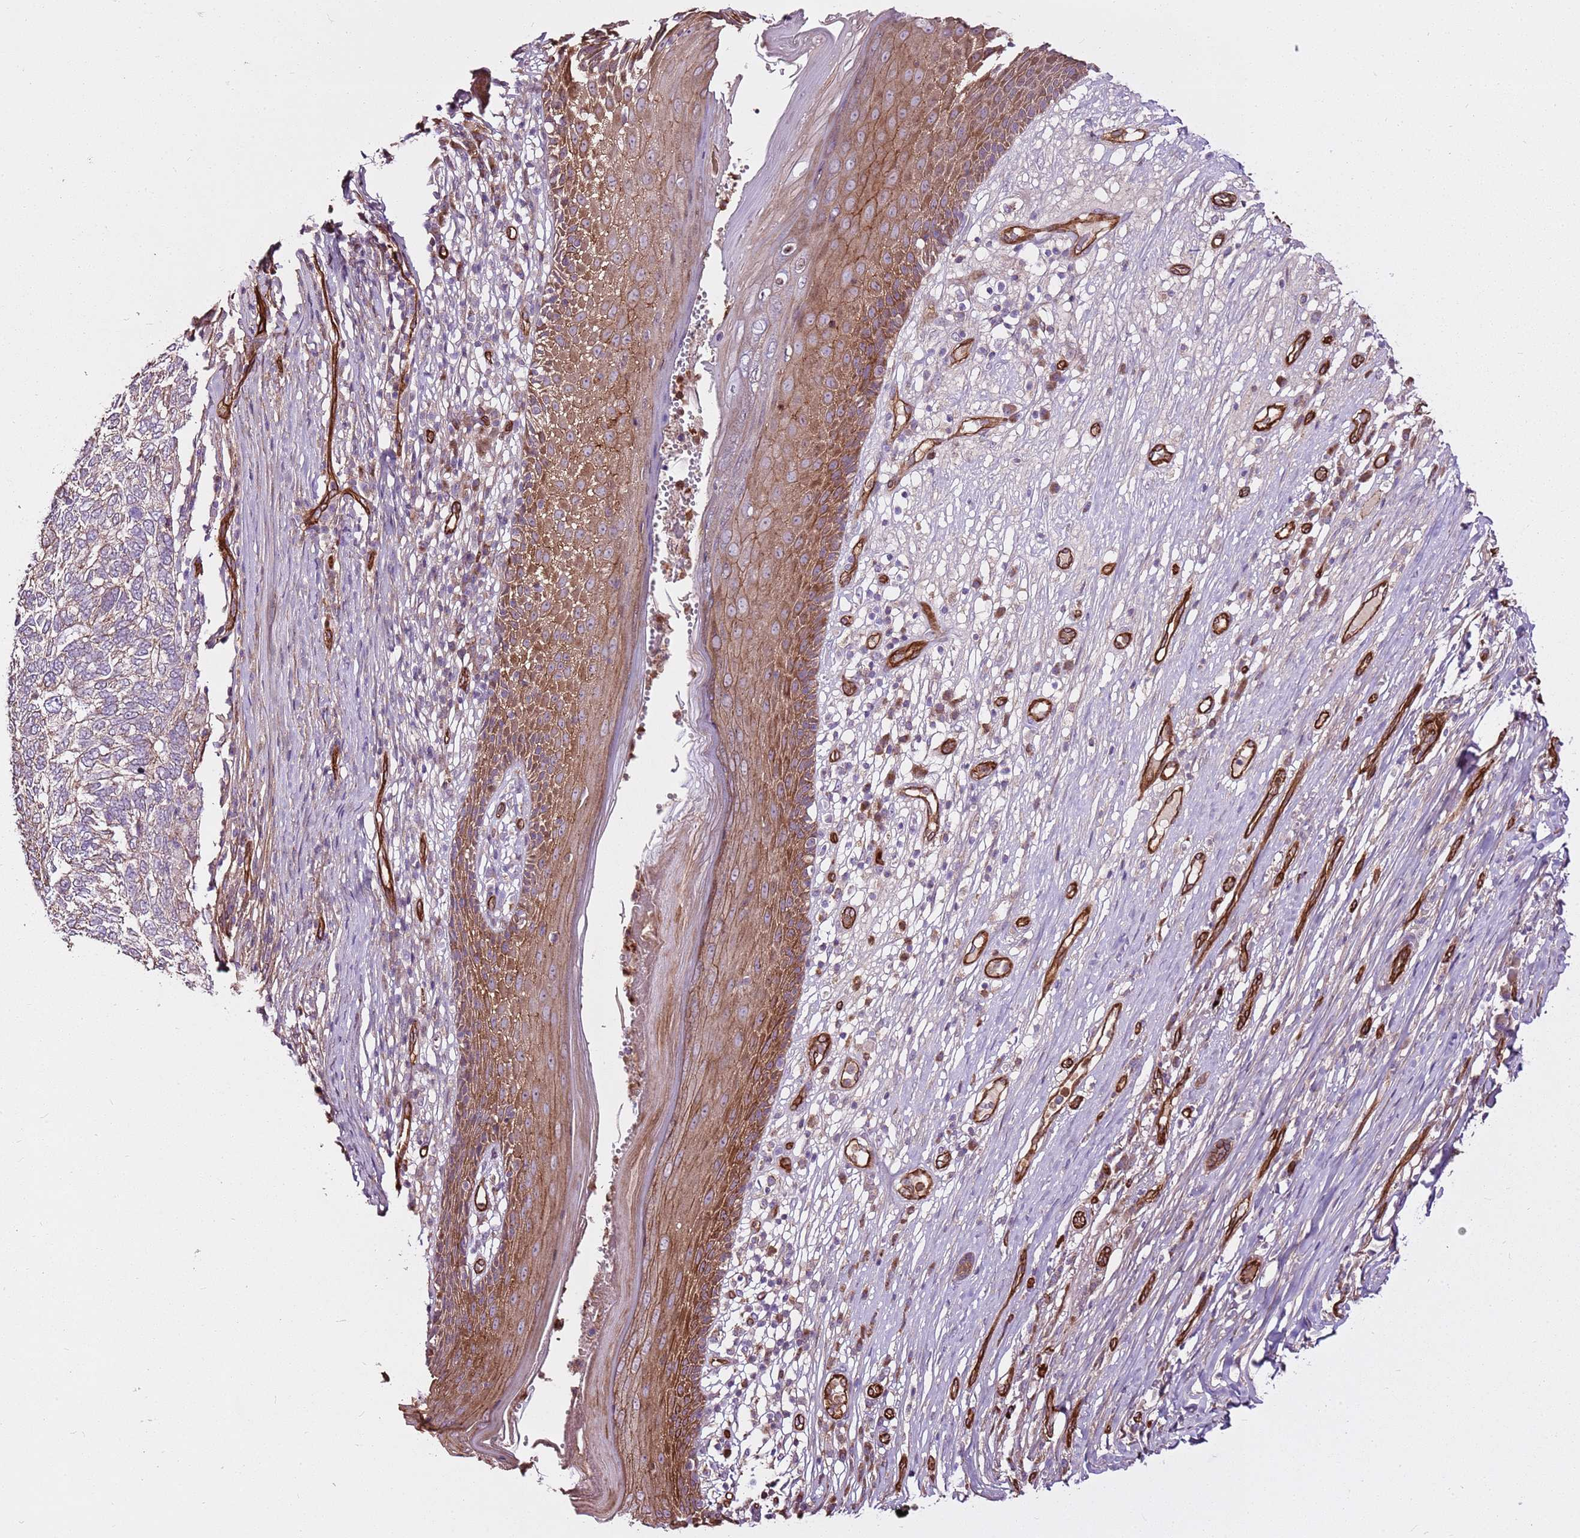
{"staining": {"intensity": "negative", "quantity": "none", "location": "none"}, "tissue": "skin cancer", "cell_type": "Tumor cells", "image_type": "cancer", "snomed": [{"axis": "morphology", "description": "Basal cell carcinoma"}, {"axis": "topography", "description": "Skin"}], "caption": "Immunohistochemistry (IHC) image of human skin basal cell carcinoma stained for a protein (brown), which demonstrates no expression in tumor cells.", "gene": "ZNF827", "patient": {"sex": "female", "age": 65}}